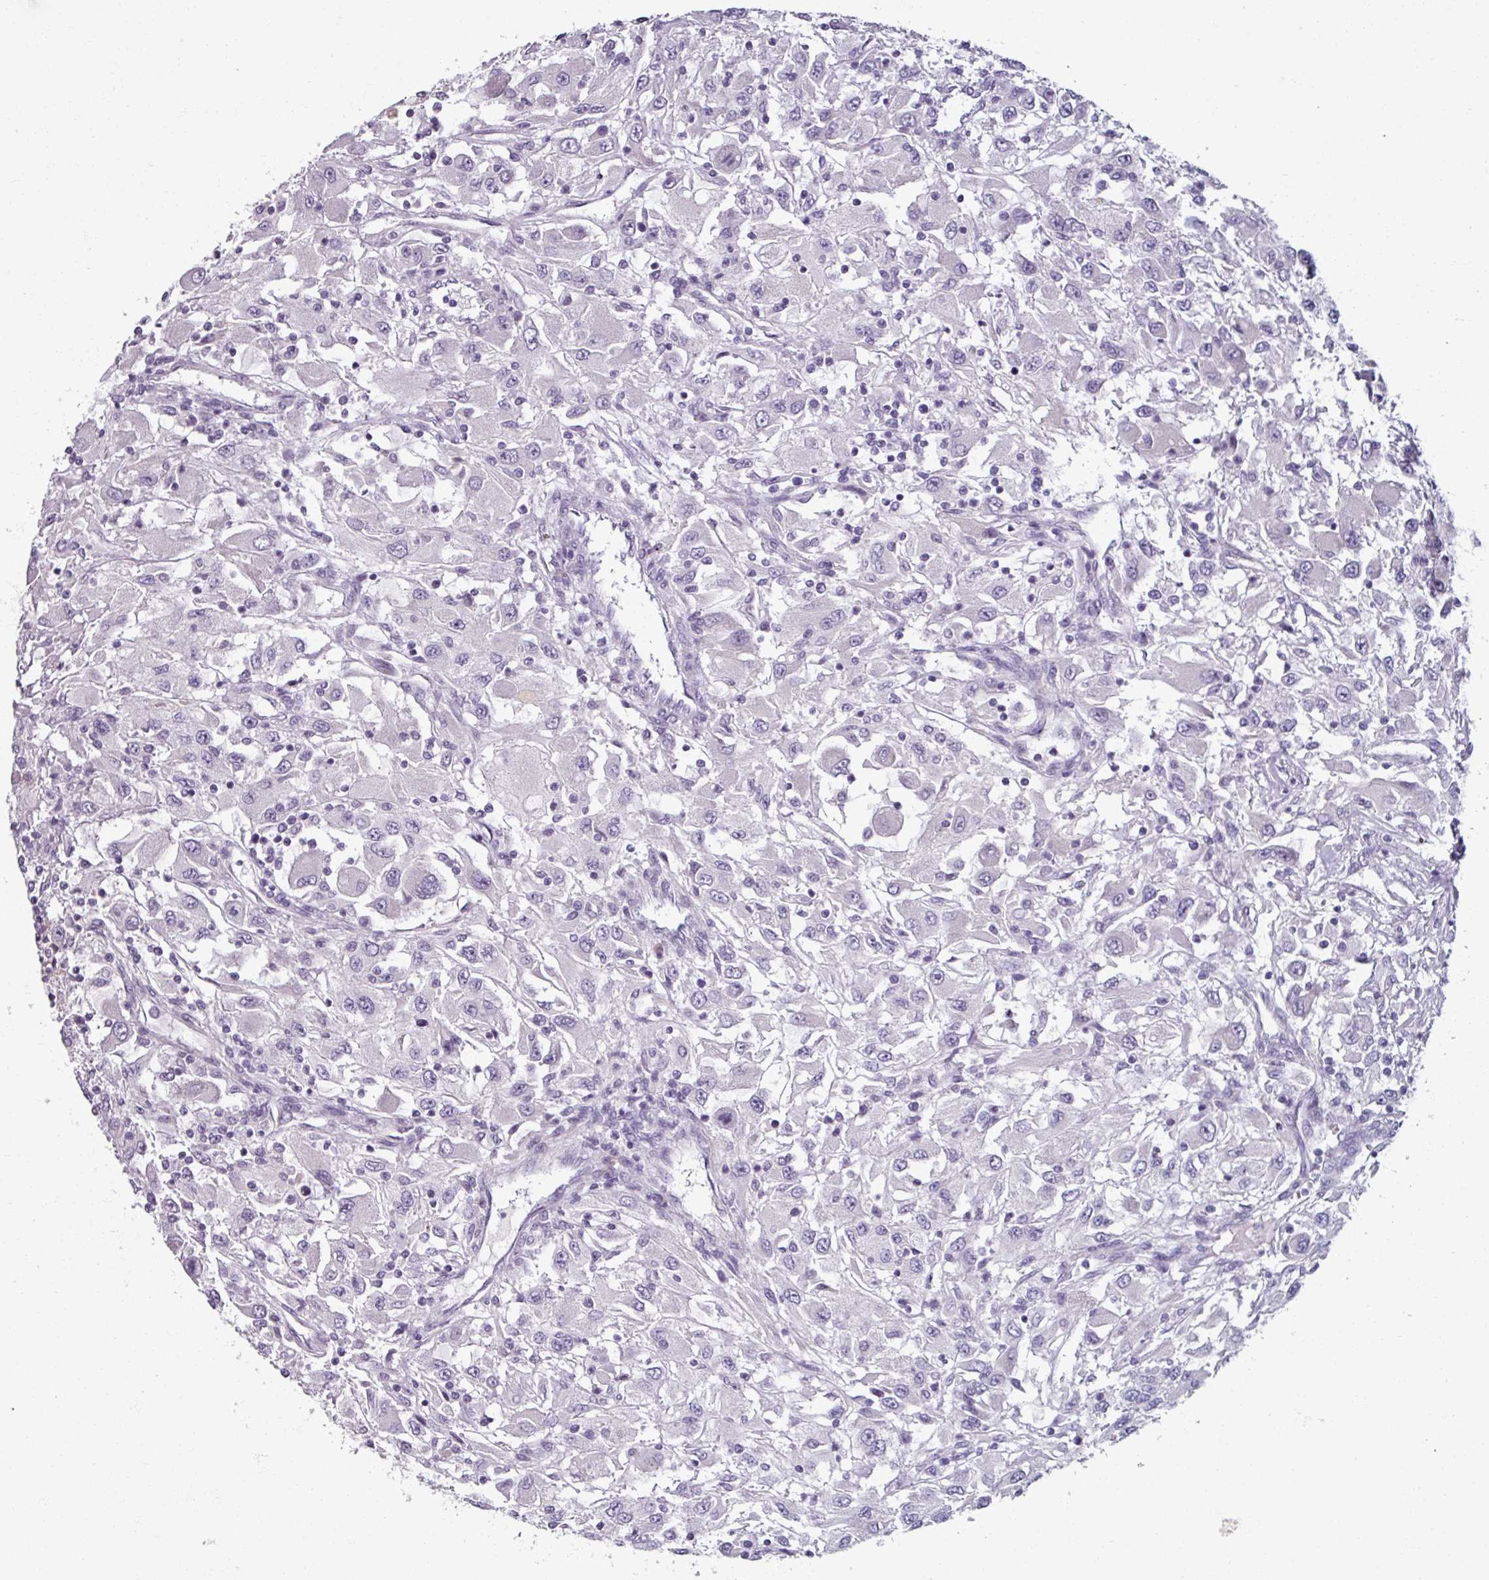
{"staining": {"intensity": "negative", "quantity": "none", "location": "none"}, "tissue": "renal cancer", "cell_type": "Tumor cells", "image_type": "cancer", "snomed": [{"axis": "morphology", "description": "Adenocarcinoma, NOS"}, {"axis": "topography", "description": "Kidney"}], "caption": "IHC micrograph of adenocarcinoma (renal) stained for a protein (brown), which reveals no staining in tumor cells.", "gene": "SMIM11", "patient": {"sex": "female", "age": 67}}